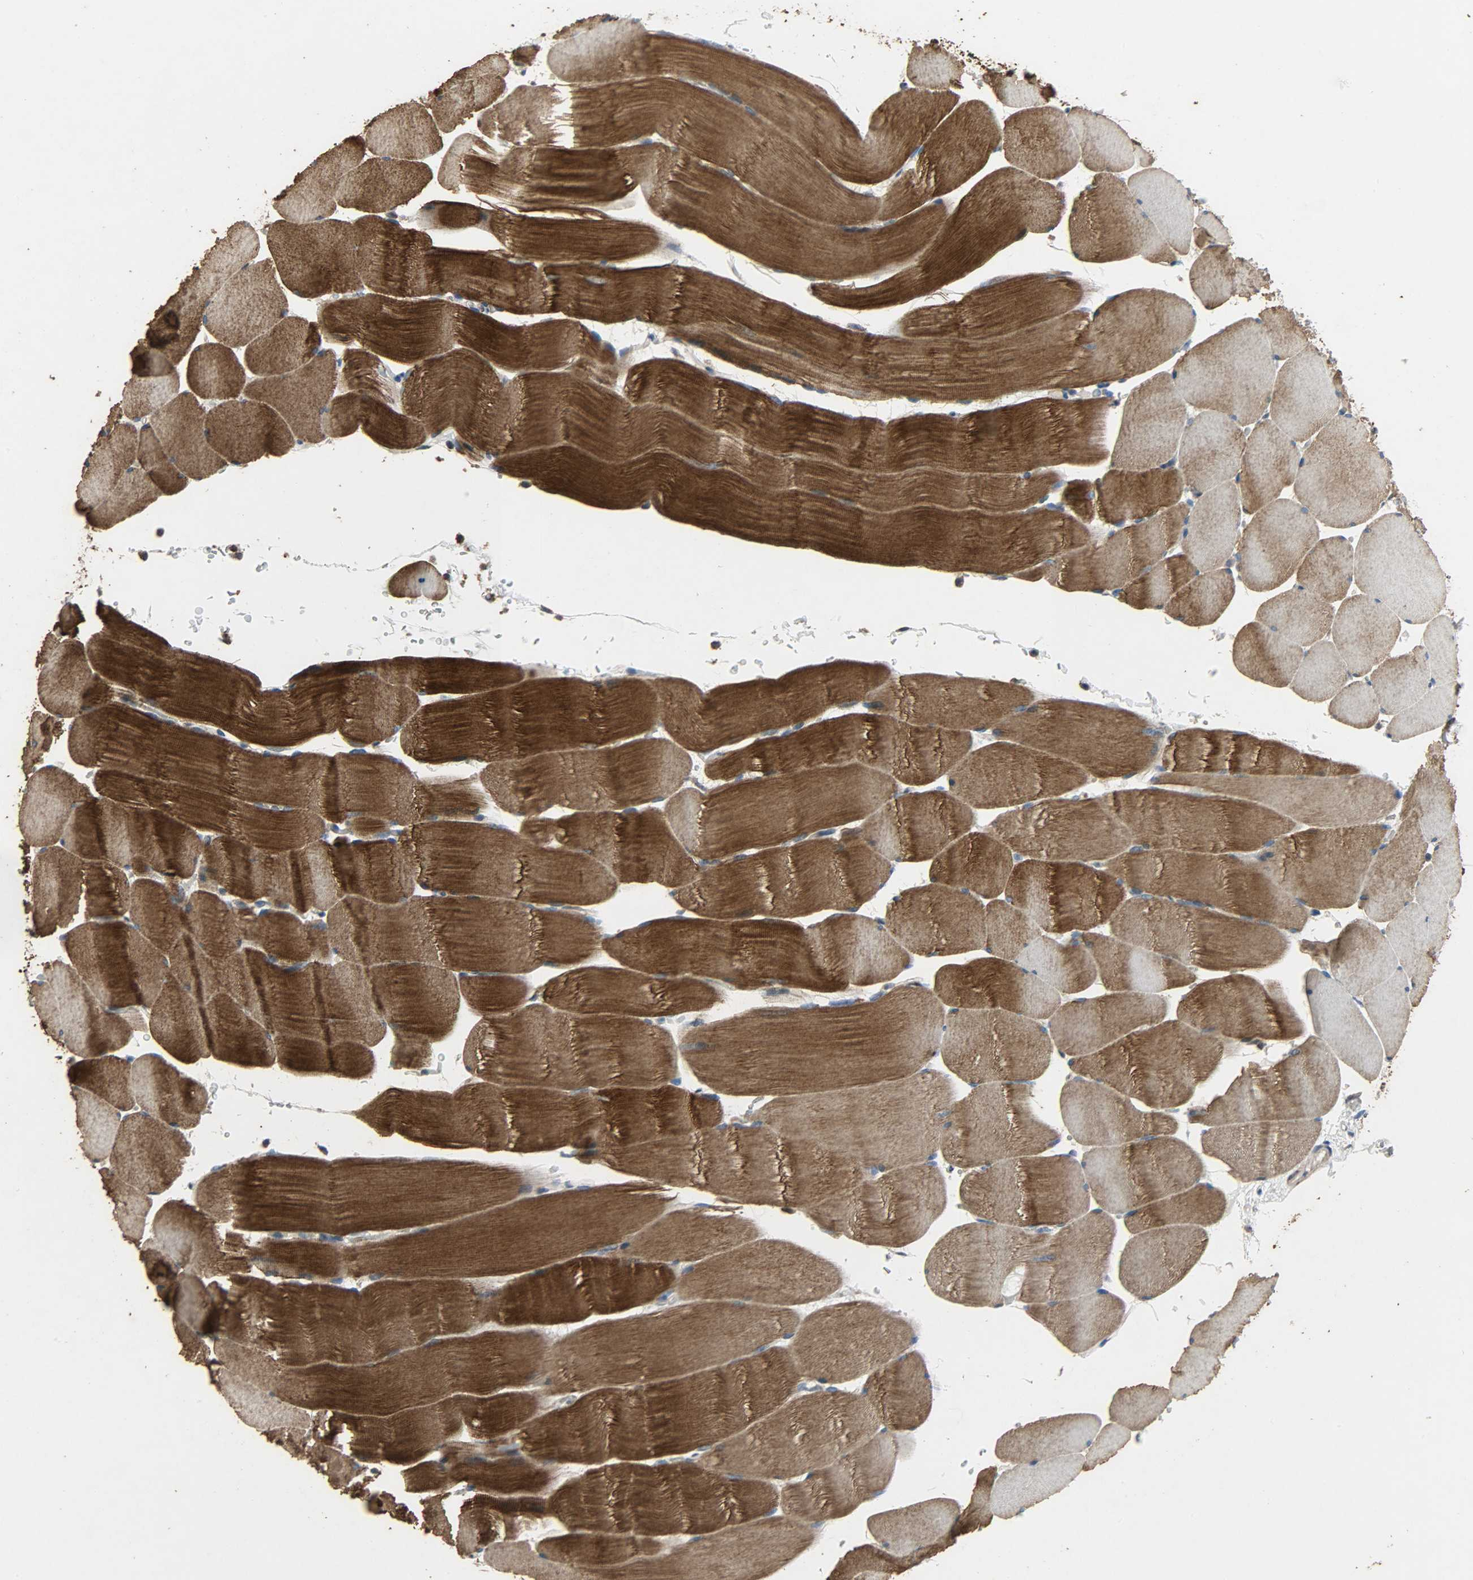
{"staining": {"intensity": "strong", "quantity": ">75%", "location": "cytoplasmic/membranous"}, "tissue": "skeletal muscle", "cell_type": "Myocytes", "image_type": "normal", "snomed": [{"axis": "morphology", "description": "Normal tissue, NOS"}, {"axis": "topography", "description": "Skeletal muscle"}], "caption": "Immunohistochemistry (IHC) staining of normal skeletal muscle, which displays high levels of strong cytoplasmic/membranous staining in about >75% of myocytes indicating strong cytoplasmic/membranous protein expression. The staining was performed using DAB (3,3'-diaminobenzidine) (brown) for protein detection and nuclei were counterstained in hematoxylin (blue).", "gene": "CDKN2C", "patient": {"sex": "male", "age": 62}}